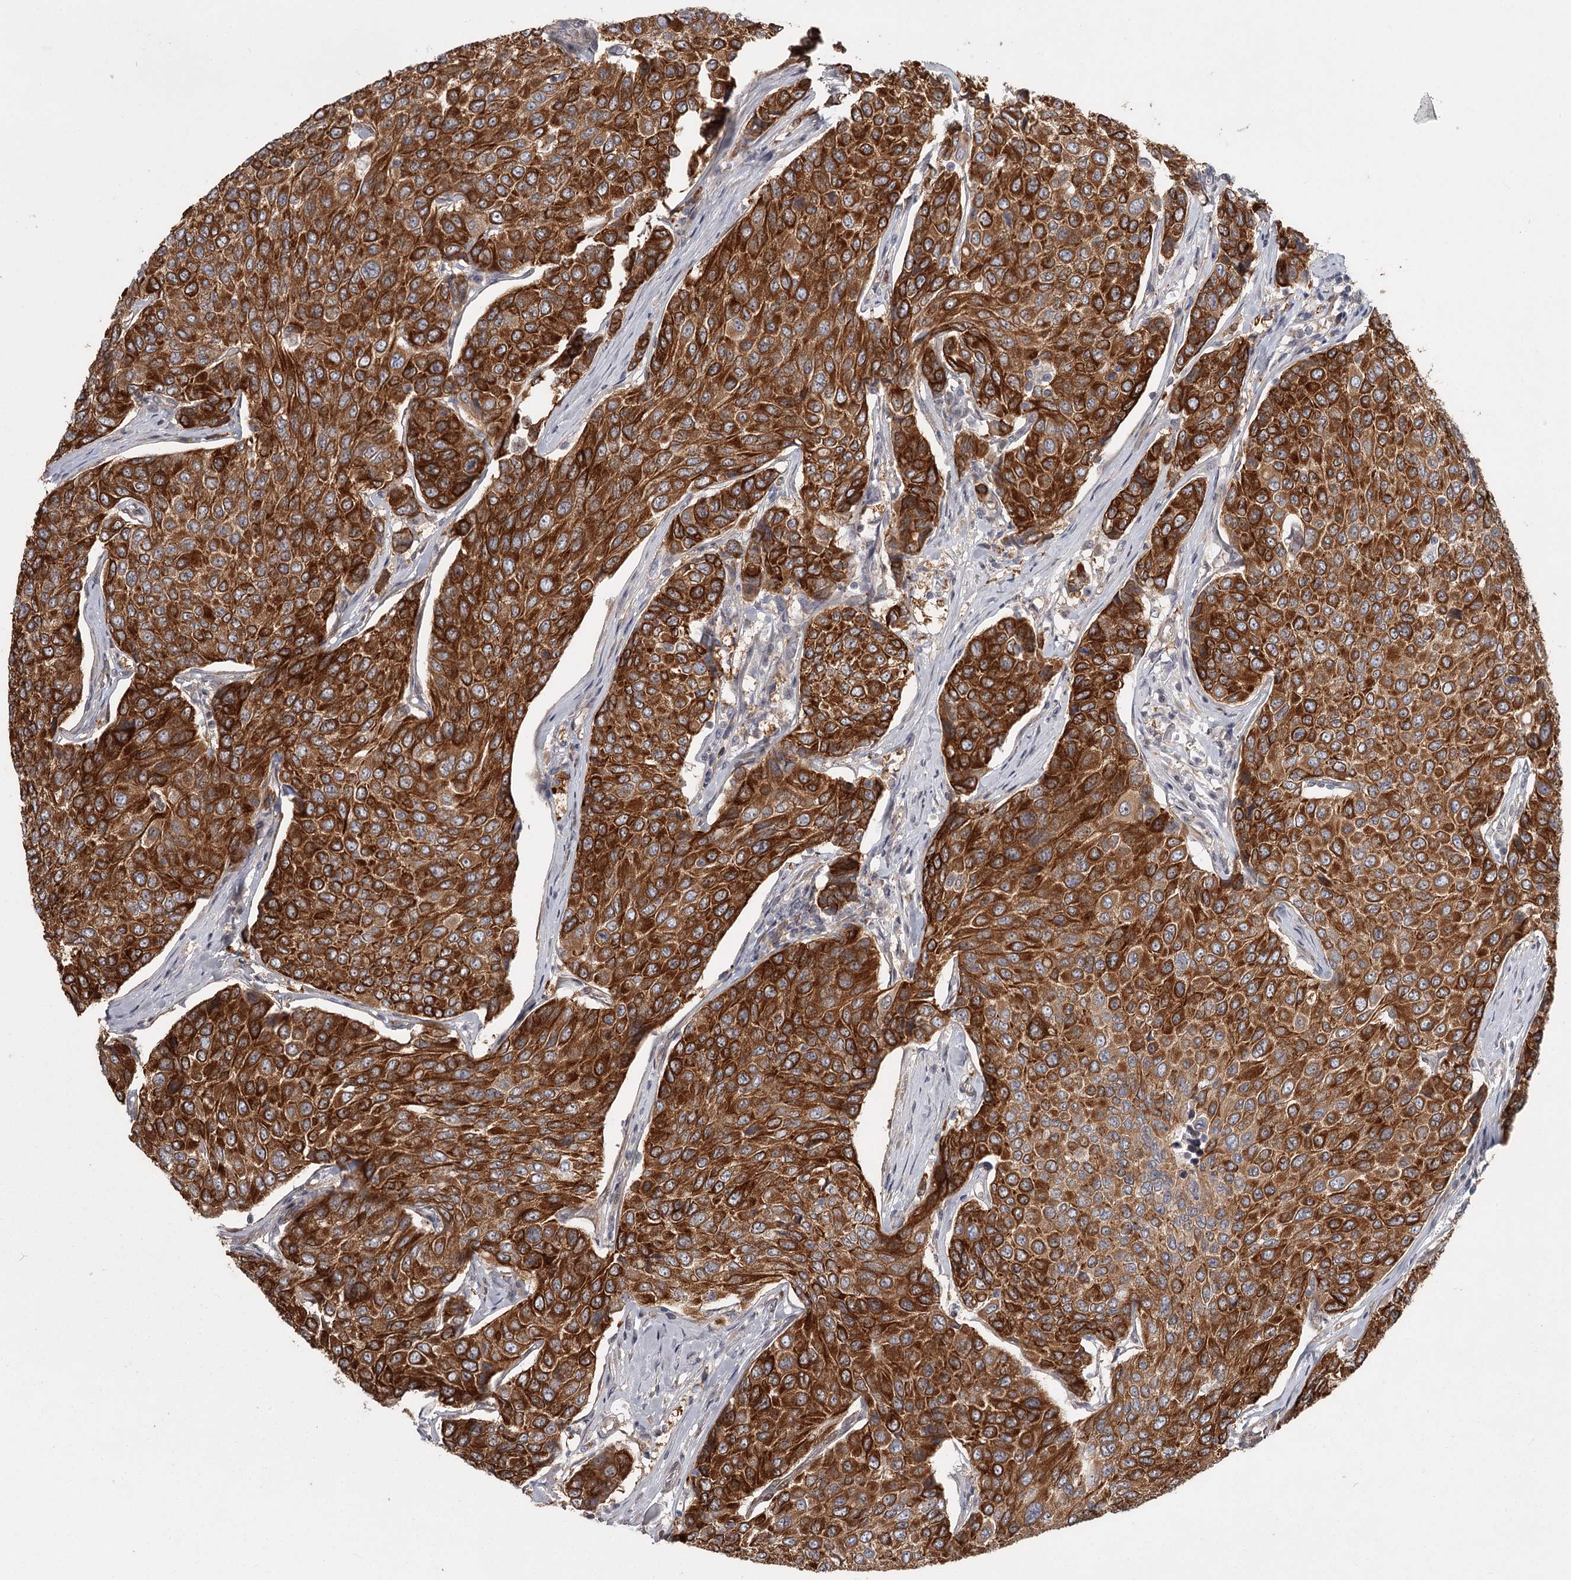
{"staining": {"intensity": "strong", "quantity": ">75%", "location": "cytoplasmic/membranous"}, "tissue": "breast cancer", "cell_type": "Tumor cells", "image_type": "cancer", "snomed": [{"axis": "morphology", "description": "Duct carcinoma"}, {"axis": "topography", "description": "Breast"}], "caption": "The micrograph exhibits staining of breast infiltrating ductal carcinoma, revealing strong cytoplasmic/membranous protein positivity (brown color) within tumor cells. (DAB = brown stain, brightfield microscopy at high magnification).", "gene": "CCNG2", "patient": {"sex": "female", "age": 55}}